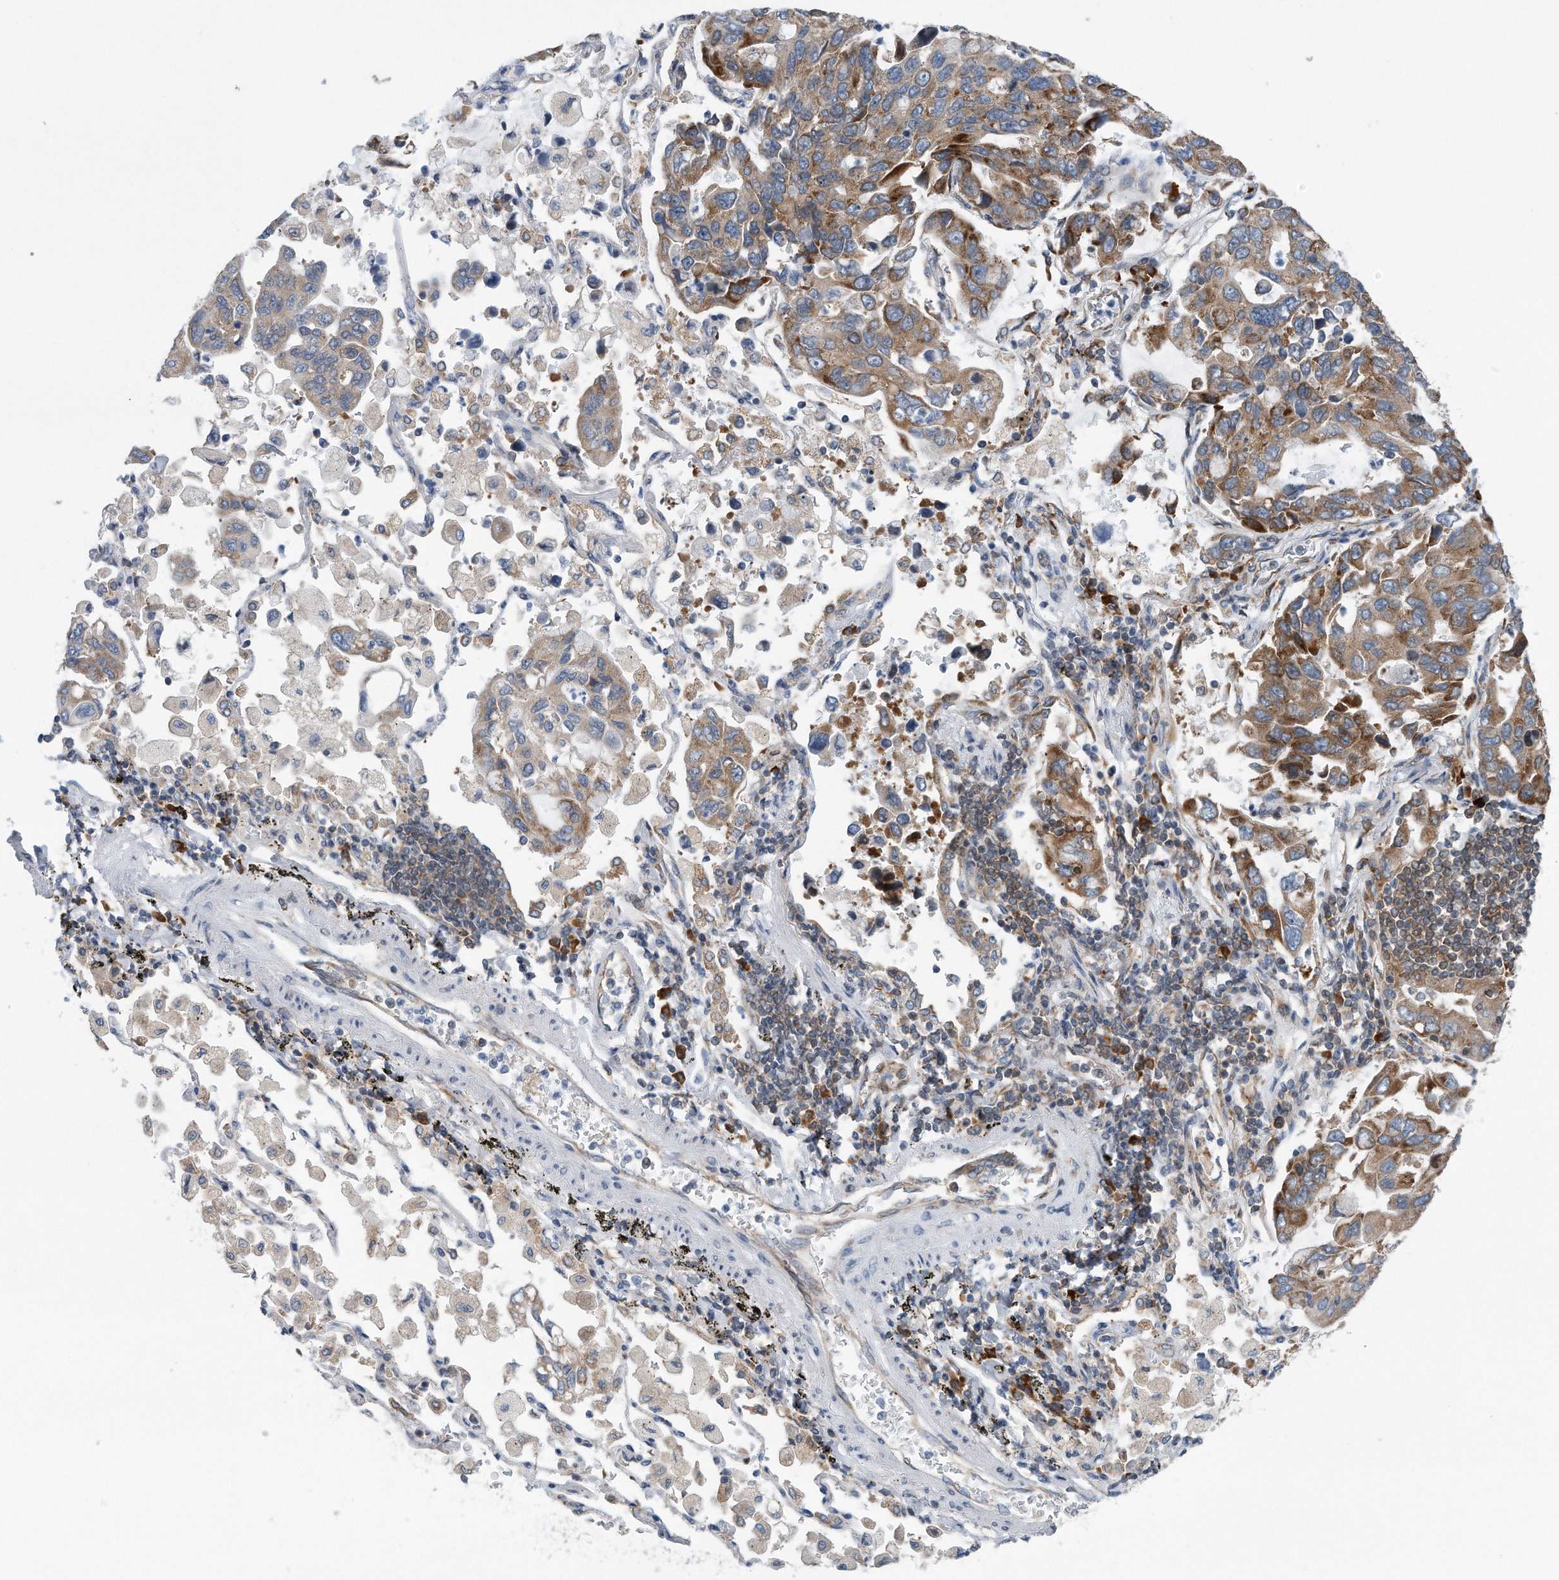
{"staining": {"intensity": "moderate", "quantity": ">75%", "location": "cytoplasmic/membranous"}, "tissue": "lung cancer", "cell_type": "Tumor cells", "image_type": "cancer", "snomed": [{"axis": "morphology", "description": "Adenocarcinoma, NOS"}, {"axis": "topography", "description": "Lung"}], "caption": "Lung adenocarcinoma stained with a brown dye demonstrates moderate cytoplasmic/membranous positive expression in approximately >75% of tumor cells.", "gene": "RPL26L1", "patient": {"sex": "male", "age": 64}}